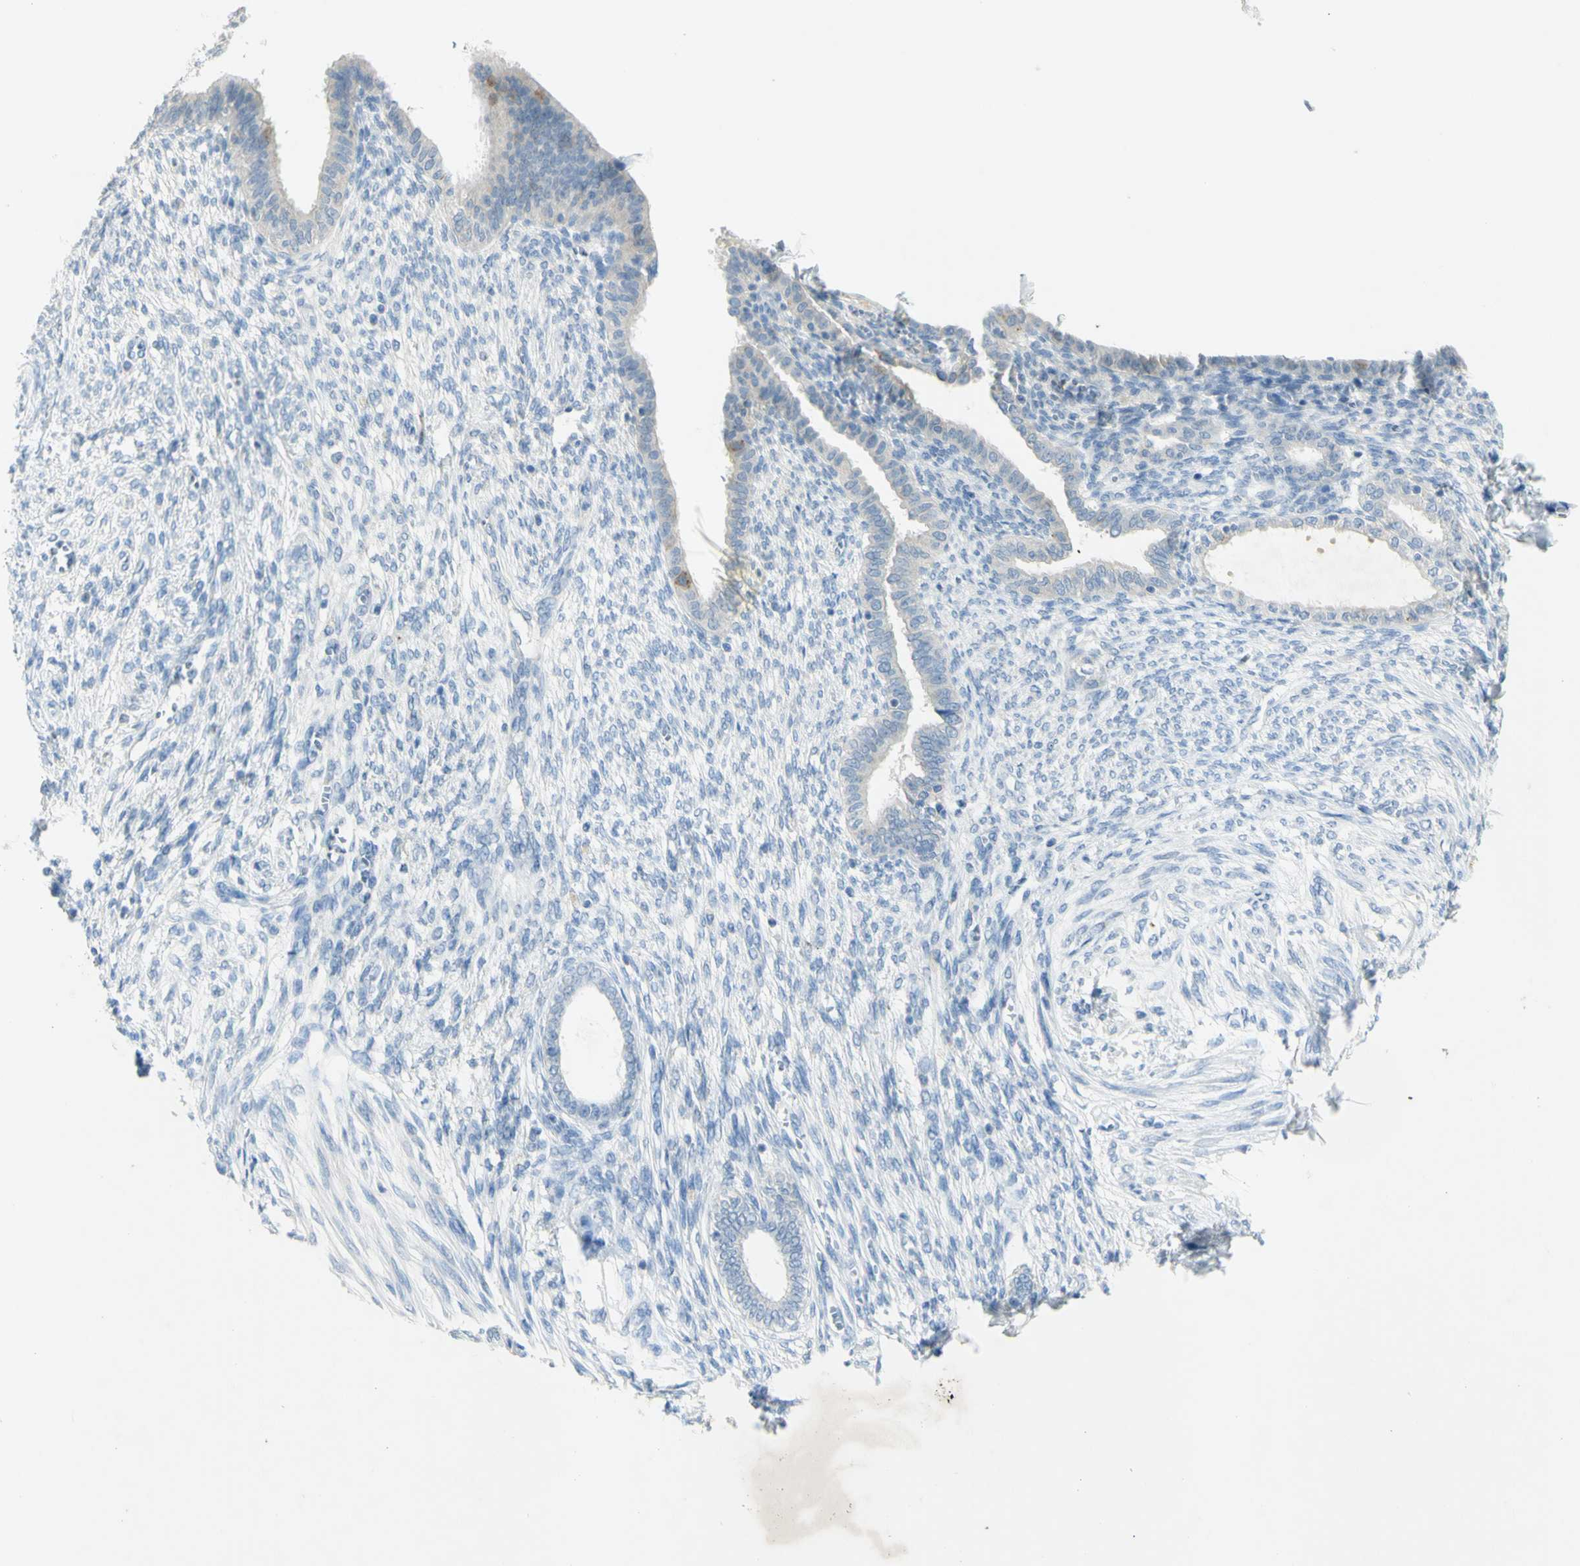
{"staining": {"intensity": "negative", "quantity": "none", "location": "none"}, "tissue": "endometrium", "cell_type": "Cells in endometrial stroma", "image_type": "normal", "snomed": [{"axis": "morphology", "description": "Normal tissue, NOS"}, {"axis": "topography", "description": "Endometrium"}], "caption": "The histopathology image shows no staining of cells in endometrial stroma in unremarkable endometrium.", "gene": "GDF15", "patient": {"sex": "female", "age": 72}}